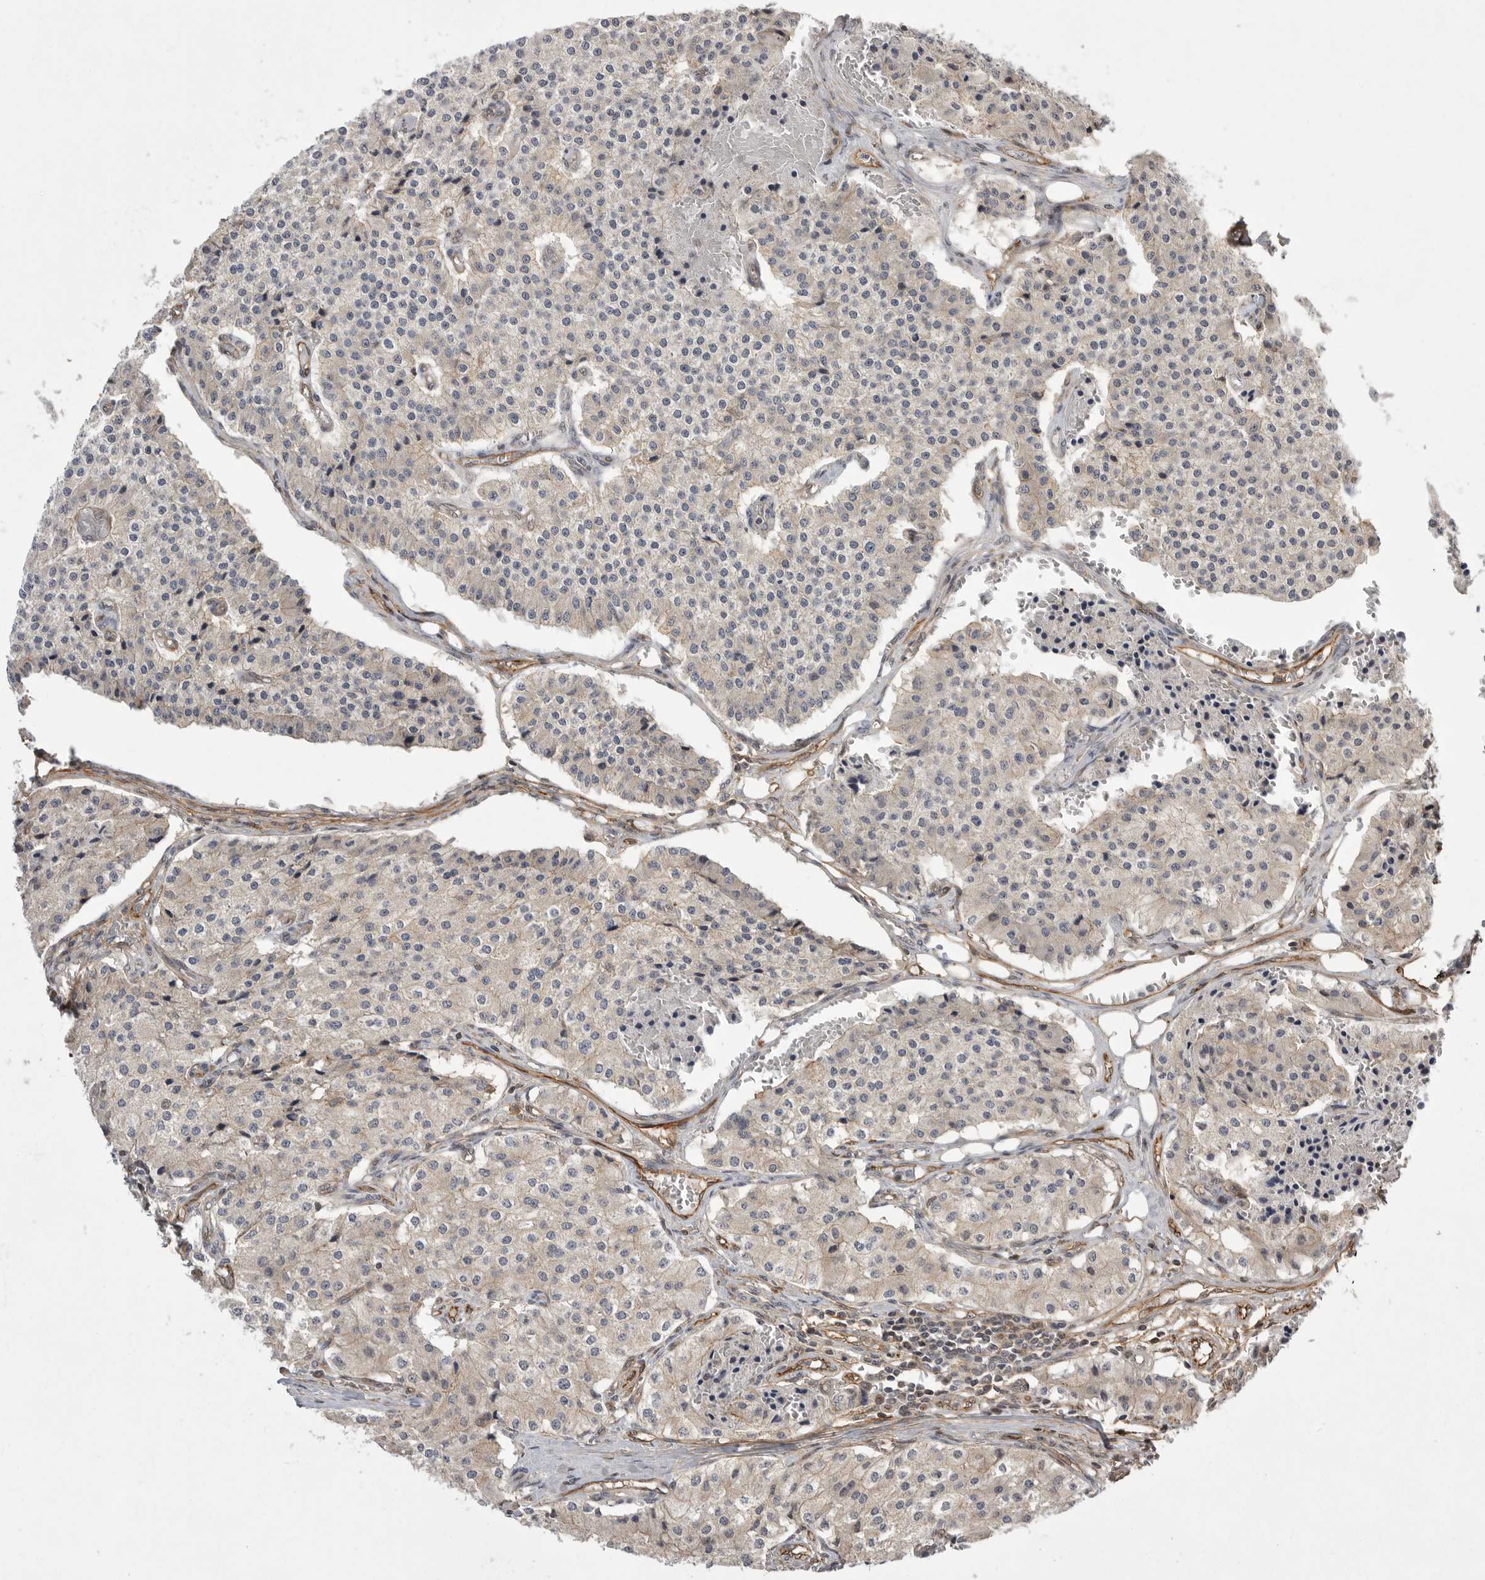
{"staining": {"intensity": "negative", "quantity": "none", "location": "none"}, "tissue": "carcinoid", "cell_type": "Tumor cells", "image_type": "cancer", "snomed": [{"axis": "morphology", "description": "Carcinoid, malignant, NOS"}, {"axis": "topography", "description": "Colon"}], "caption": "This is a image of immunohistochemistry (IHC) staining of carcinoid, which shows no staining in tumor cells.", "gene": "NECTIN1", "patient": {"sex": "female", "age": 52}}